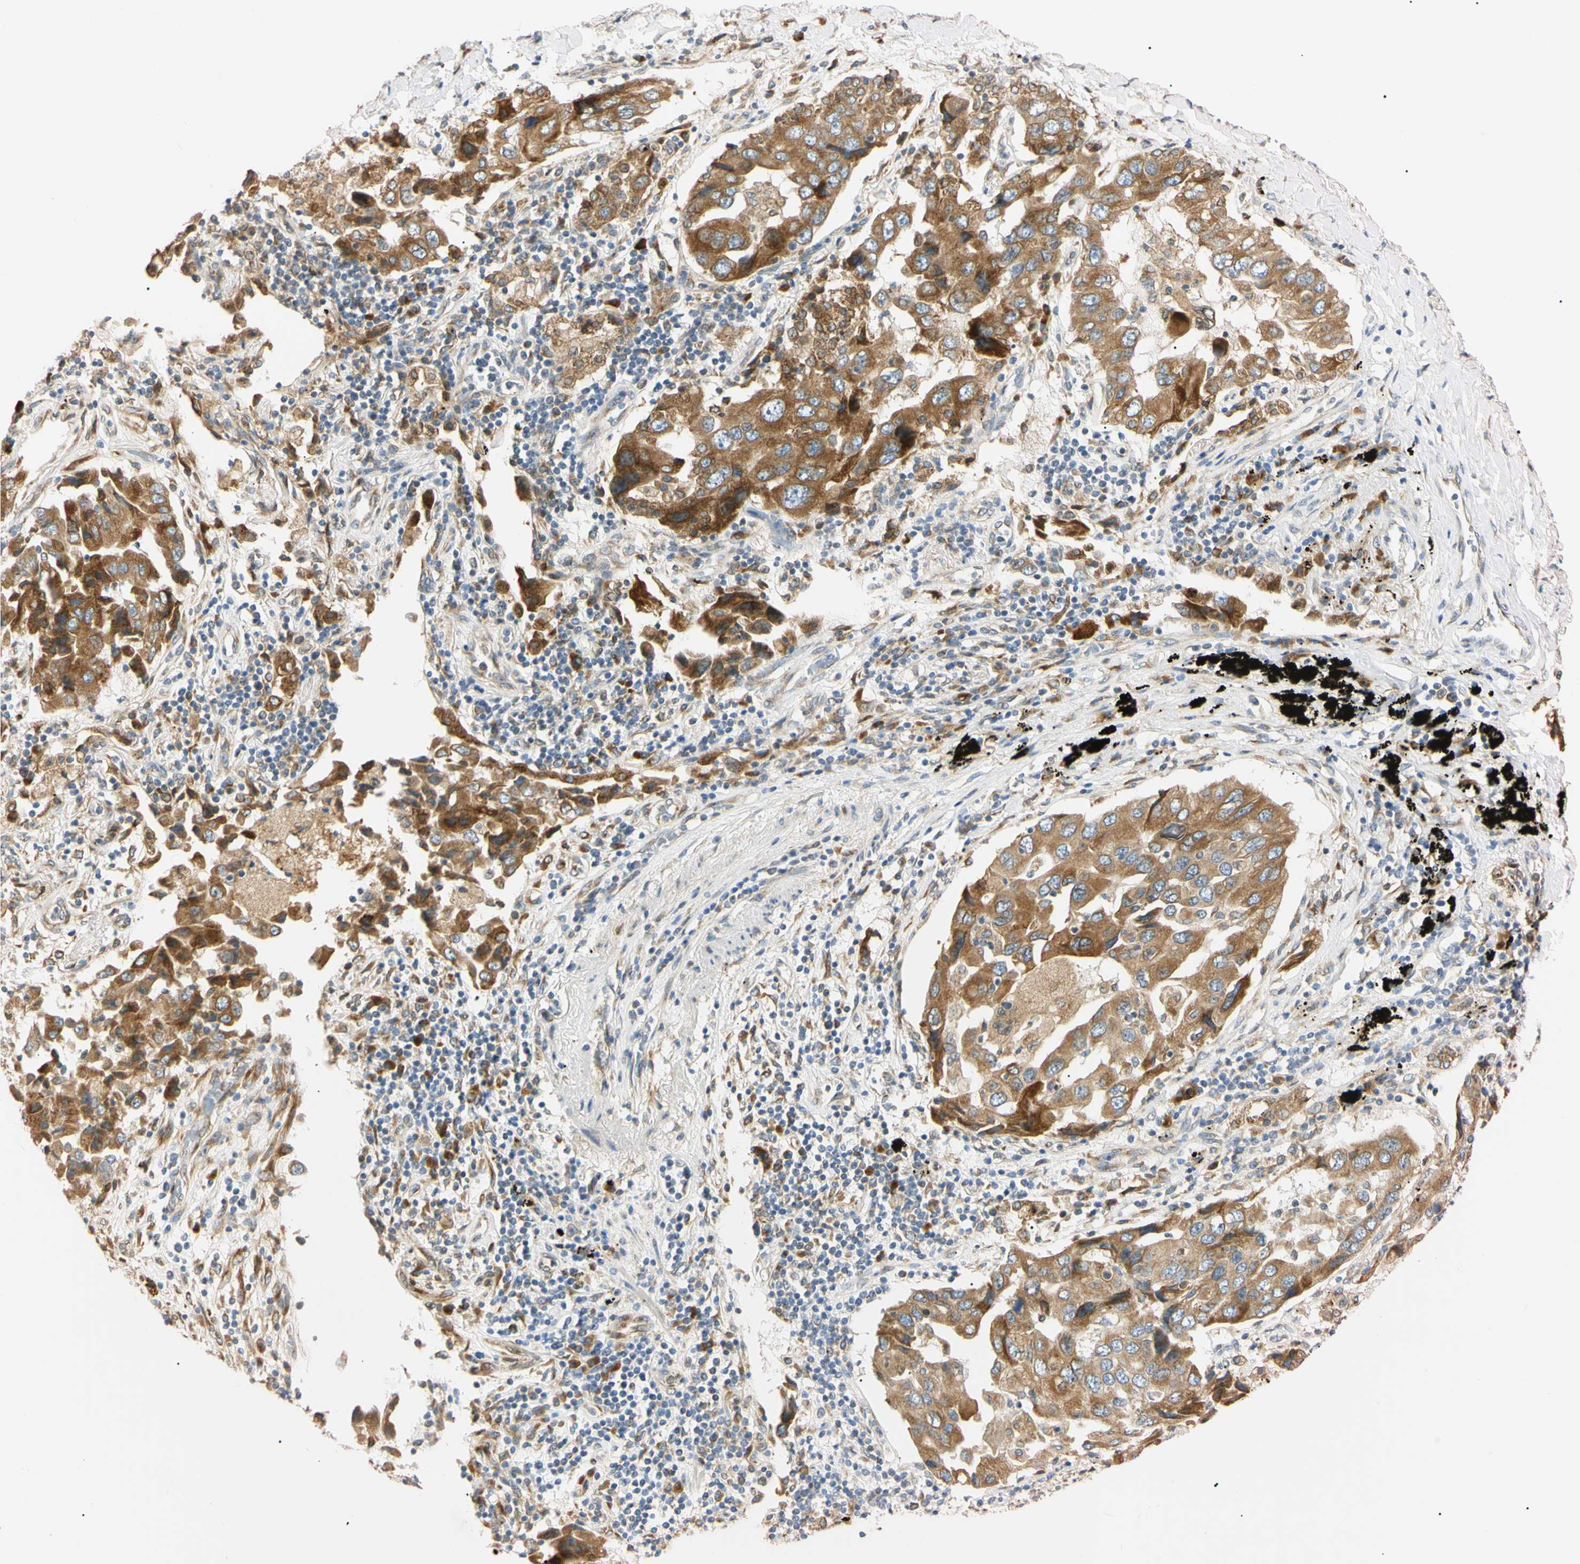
{"staining": {"intensity": "strong", "quantity": ">75%", "location": "cytoplasmic/membranous"}, "tissue": "lung cancer", "cell_type": "Tumor cells", "image_type": "cancer", "snomed": [{"axis": "morphology", "description": "Adenocarcinoma, NOS"}, {"axis": "topography", "description": "Lung"}], "caption": "Protein expression analysis of human lung cancer reveals strong cytoplasmic/membranous expression in approximately >75% of tumor cells.", "gene": "IER3IP1", "patient": {"sex": "female", "age": 65}}